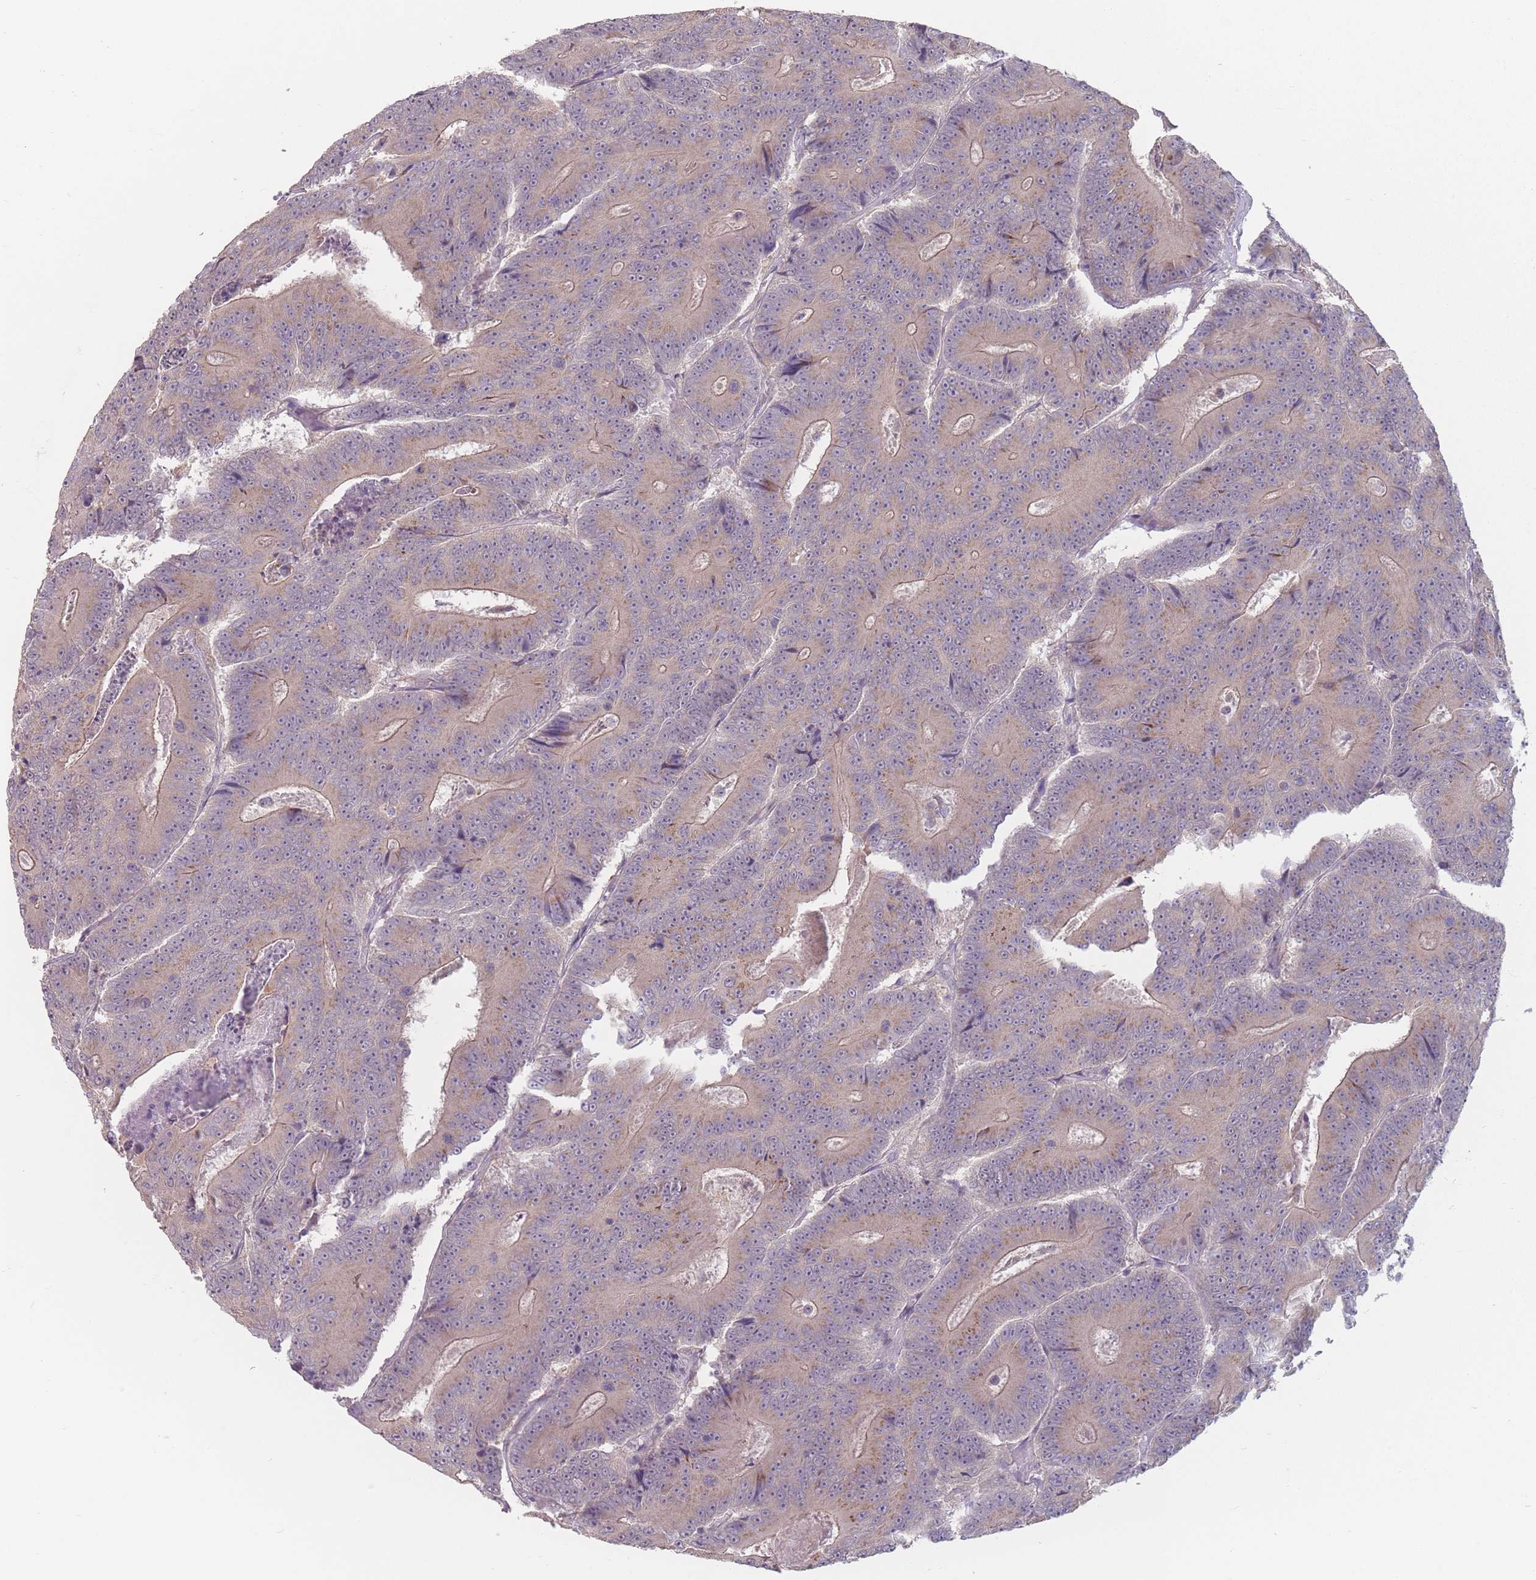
{"staining": {"intensity": "weak", "quantity": ">75%", "location": "cytoplasmic/membranous"}, "tissue": "colorectal cancer", "cell_type": "Tumor cells", "image_type": "cancer", "snomed": [{"axis": "morphology", "description": "Adenocarcinoma, NOS"}, {"axis": "topography", "description": "Colon"}], "caption": "The histopathology image displays immunohistochemical staining of adenocarcinoma (colorectal). There is weak cytoplasmic/membranous staining is present in about >75% of tumor cells.", "gene": "AKAIN1", "patient": {"sex": "male", "age": 83}}